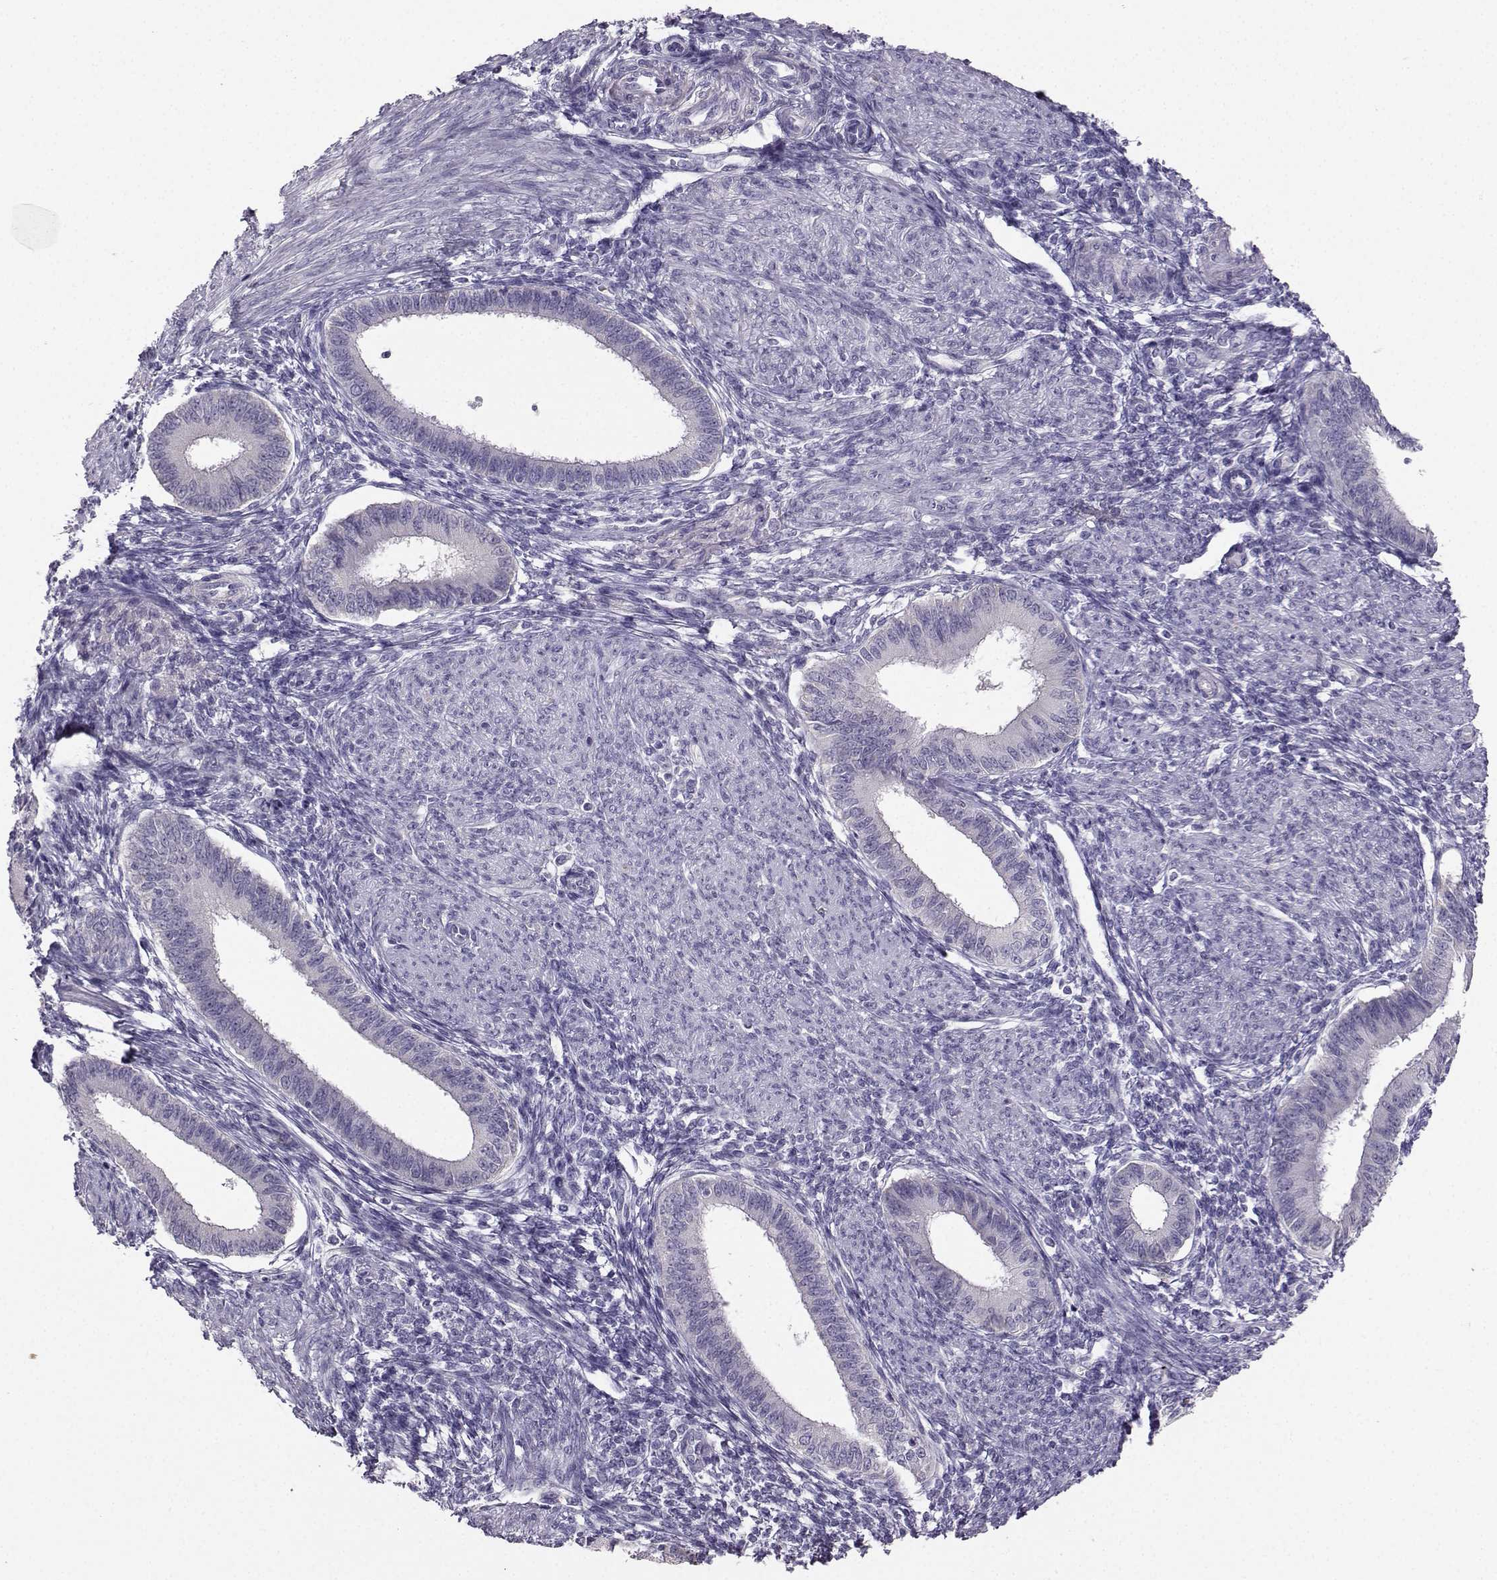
{"staining": {"intensity": "negative", "quantity": "none", "location": "none"}, "tissue": "endometrium", "cell_type": "Cells in endometrial stroma", "image_type": "normal", "snomed": [{"axis": "morphology", "description": "Normal tissue, NOS"}, {"axis": "topography", "description": "Endometrium"}], "caption": "IHC of normal human endometrium exhibits no expression in cells in endometrial stroma. Brightfield microscopy of immunohistochemistry stained with DAB (3,3'-diaminobenzidine) (brown) and hematoxylin (blue), captured at high magnification.", "gene": "AVP", "patient": {"sex": "female", "age": 39}}